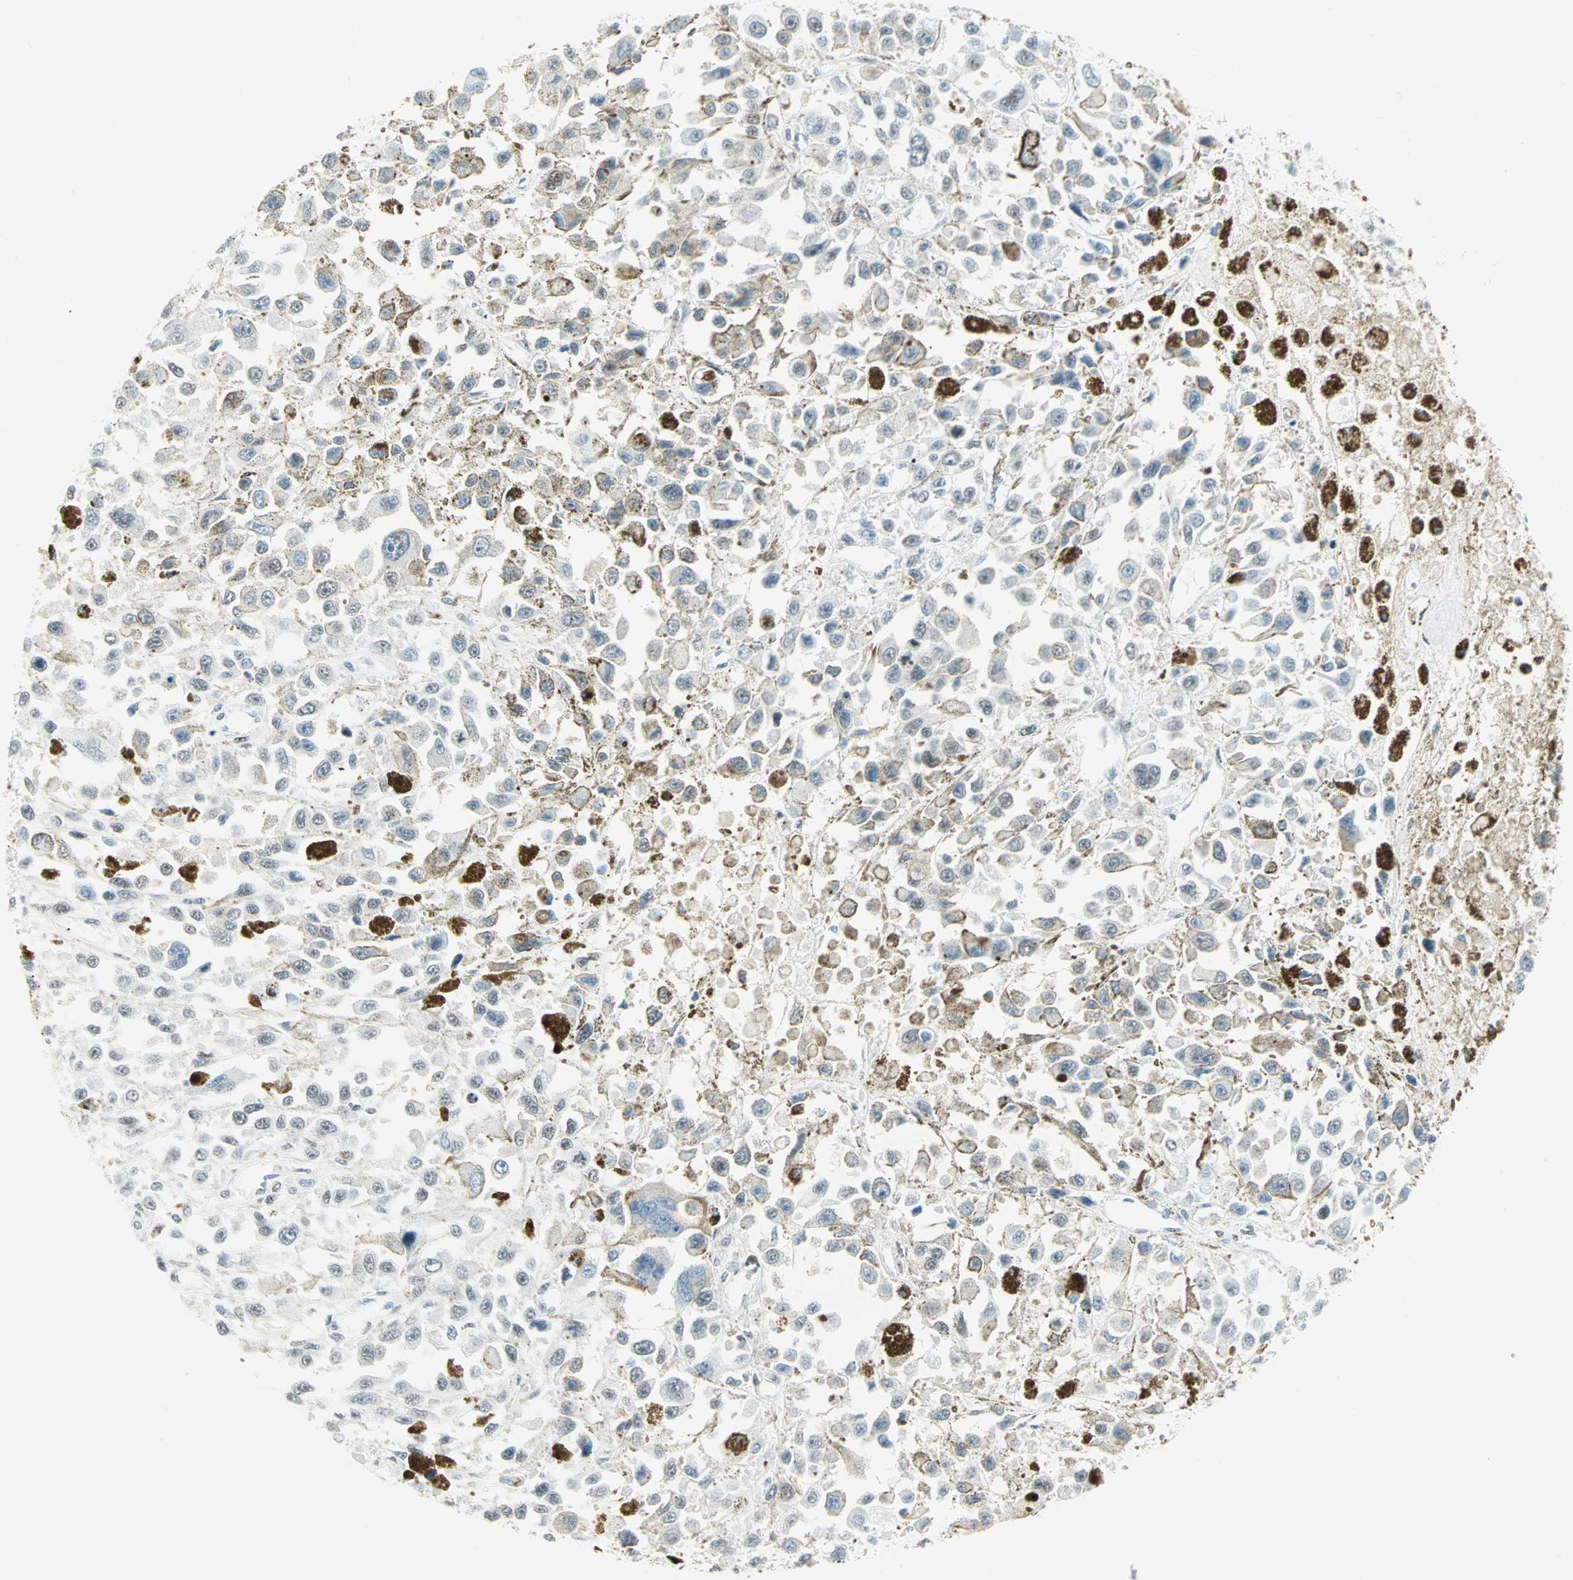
{"staining": {"intensity": "negative", "quantity": "none", "location": "none"}, "tissue": "melanoma", "cell_type": "Tumor cells", "image_type": "cancer", "snomed": [{"axis": "morphology", "description": "Malignant melanoma, Metastatic site"}, {"axis": "topography", "description": "Lymph node"}], "caption": "This is an IHC micrograph of melanoma. There is no positivity in tumor cells.", "gene": "PKNOX1", "patient": {"sex": "male", "age": 59}}